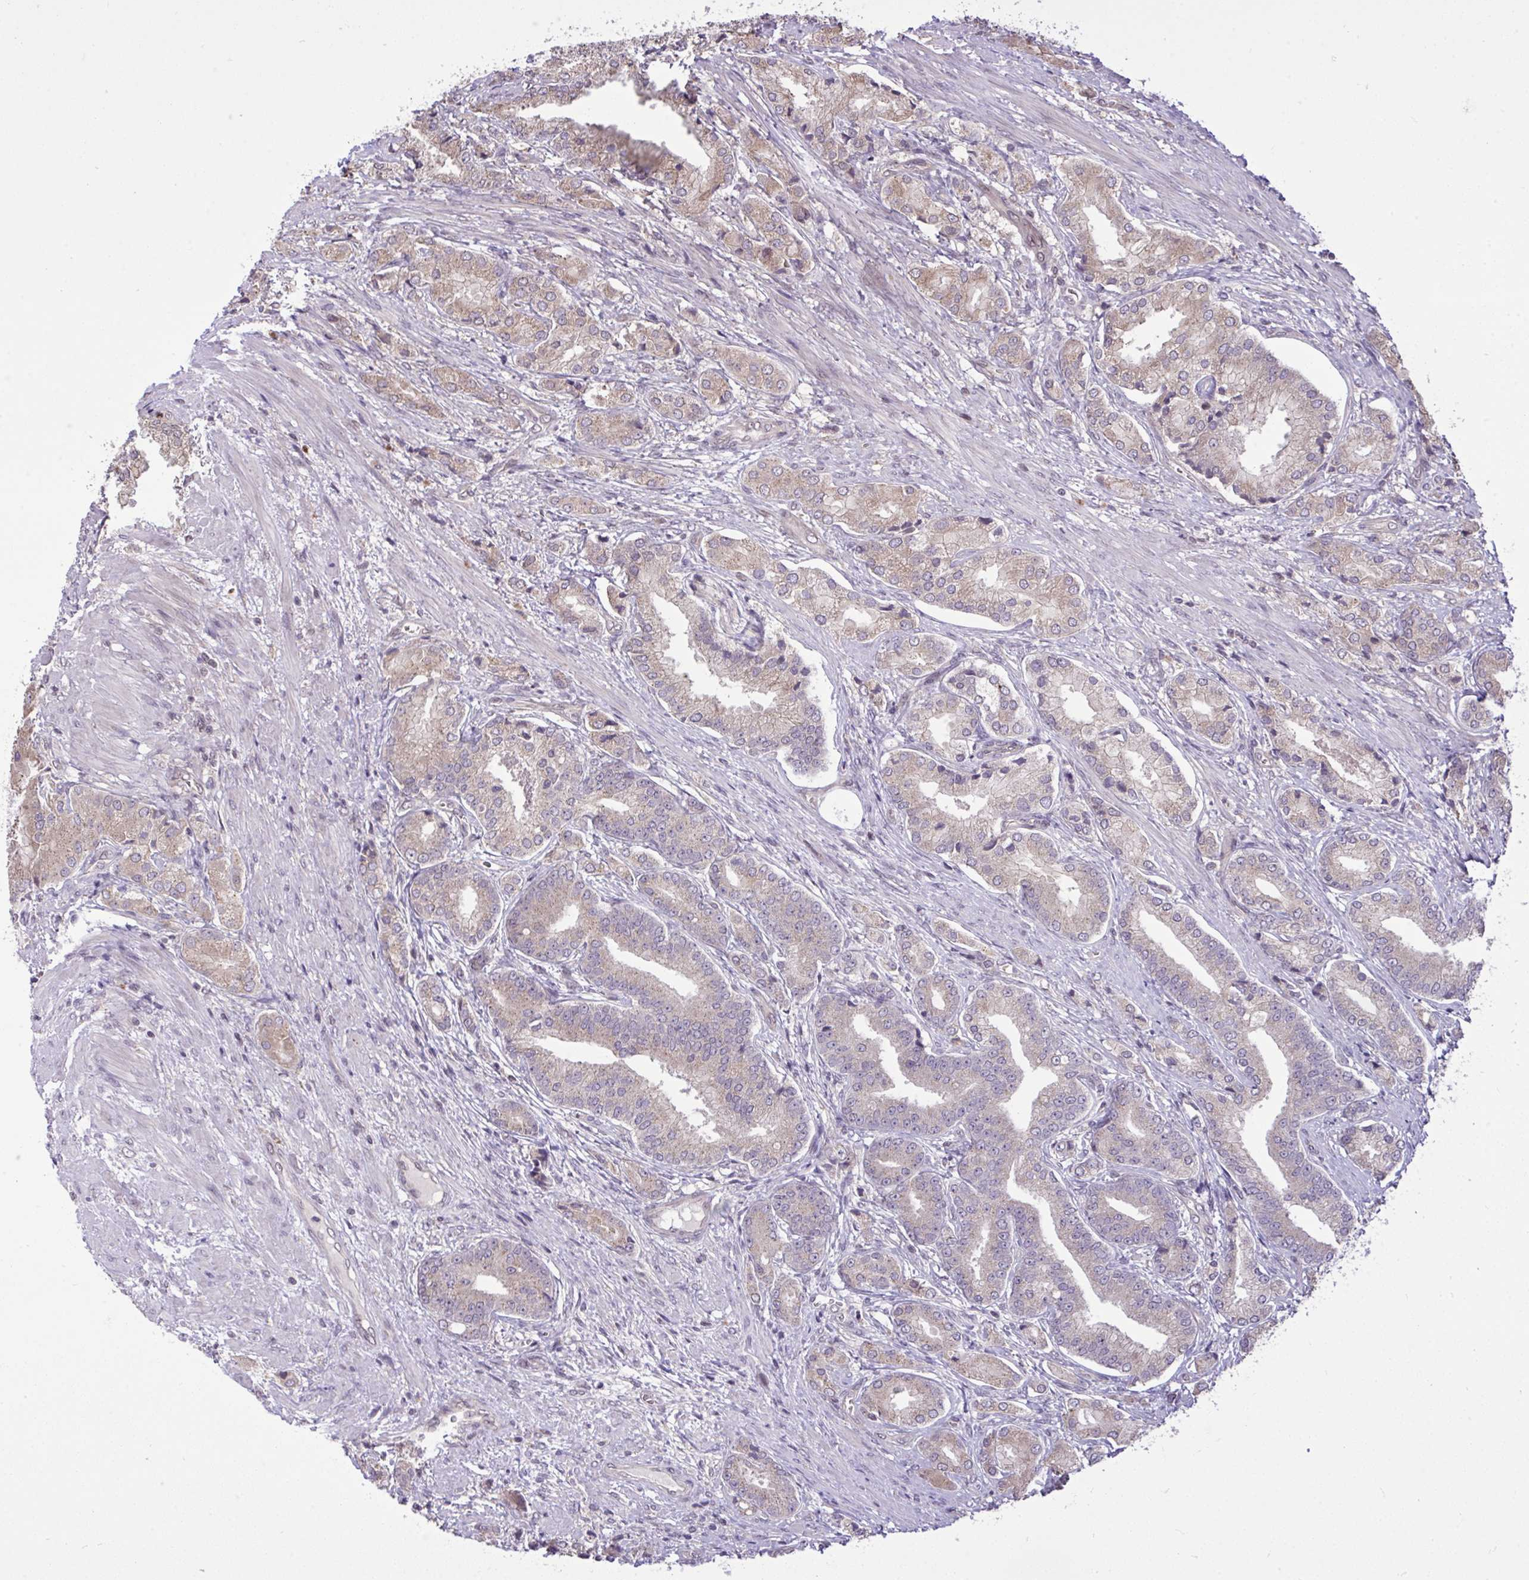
{"staining": {"intensity": "weak", "quantity": ">75%", "location": "cytoplasmic/membranous"}, "tissue": "prostate cancer", "cell_type": "Tumor cells", "image_type": "cancer", "snomed": [{"axis": "morphology", "description": "Adenocarcinoma, High grade"}, {"axis": "topography", "description": "Prostate and seminal vesicle, NOS"}], "caption": "Tumor cells demonstrate low levels of weak cytoplasmic/membranous expression in approximately >75% of cells in high-grade adenocarcinoma (prostate).", "gene": "CYP20A1", "patient": {"sex": "male", "age": 61}}